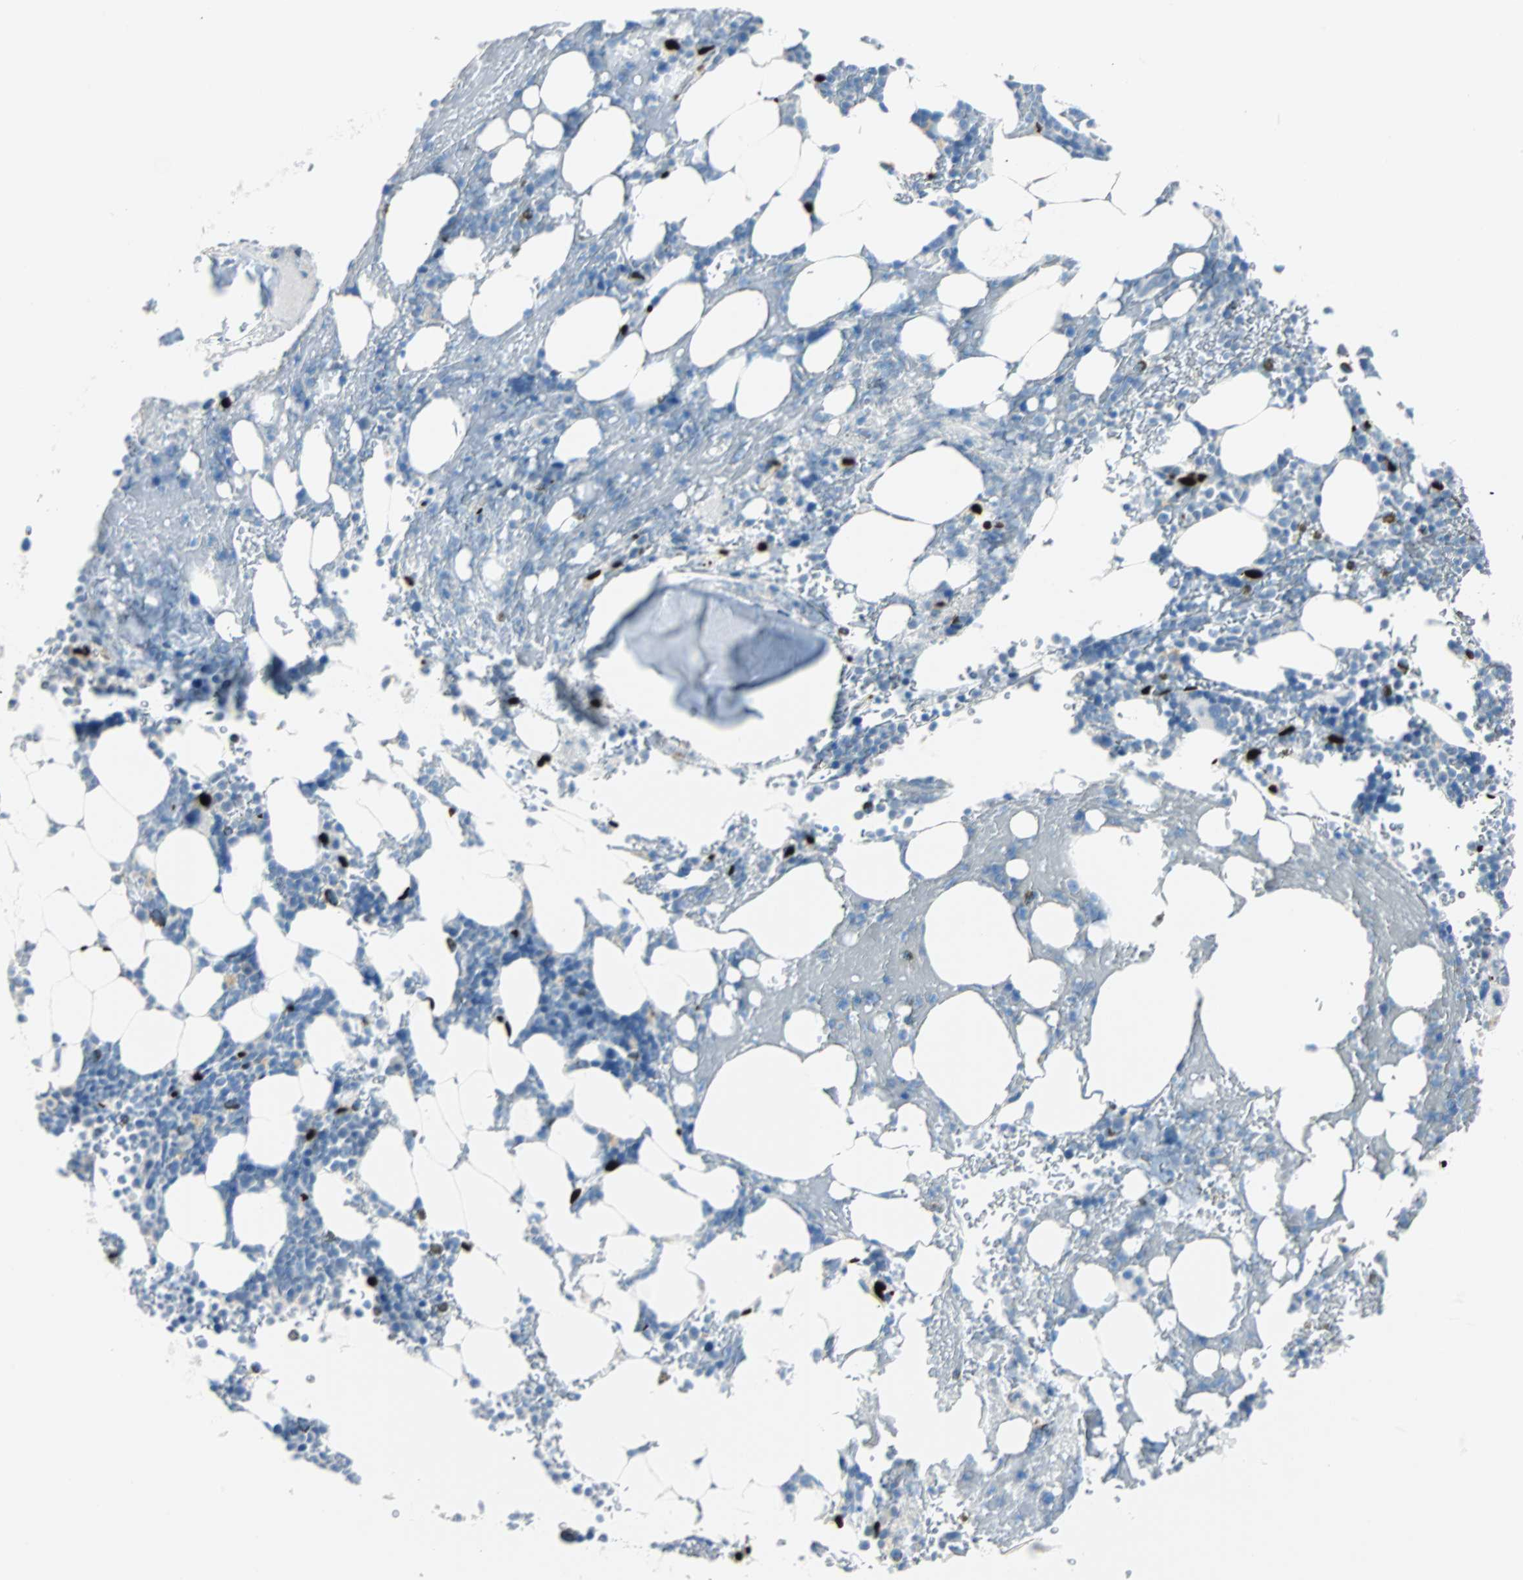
{"staining": {"intensity": "strong", "quantity": "<25%", "location": "nuclear"}, "tissue": "bone marrow", "cell_type": "Hematopoietic cells", "image_type": "normal", "snomed": [{"axis": "morphology", "description": "Normal tissue, NOS"}, {"axis": "topography", "description": "Bone marrow"}], "caption": "Protein expression analysis of benign human bone marrow reveals strong nuclear expression in approximately <25% of hematopoietic cells. (IHC, brightfield microscopy, high magnification).", "gene": "IL33", "patient": {"sex": "female", "age": 73}}